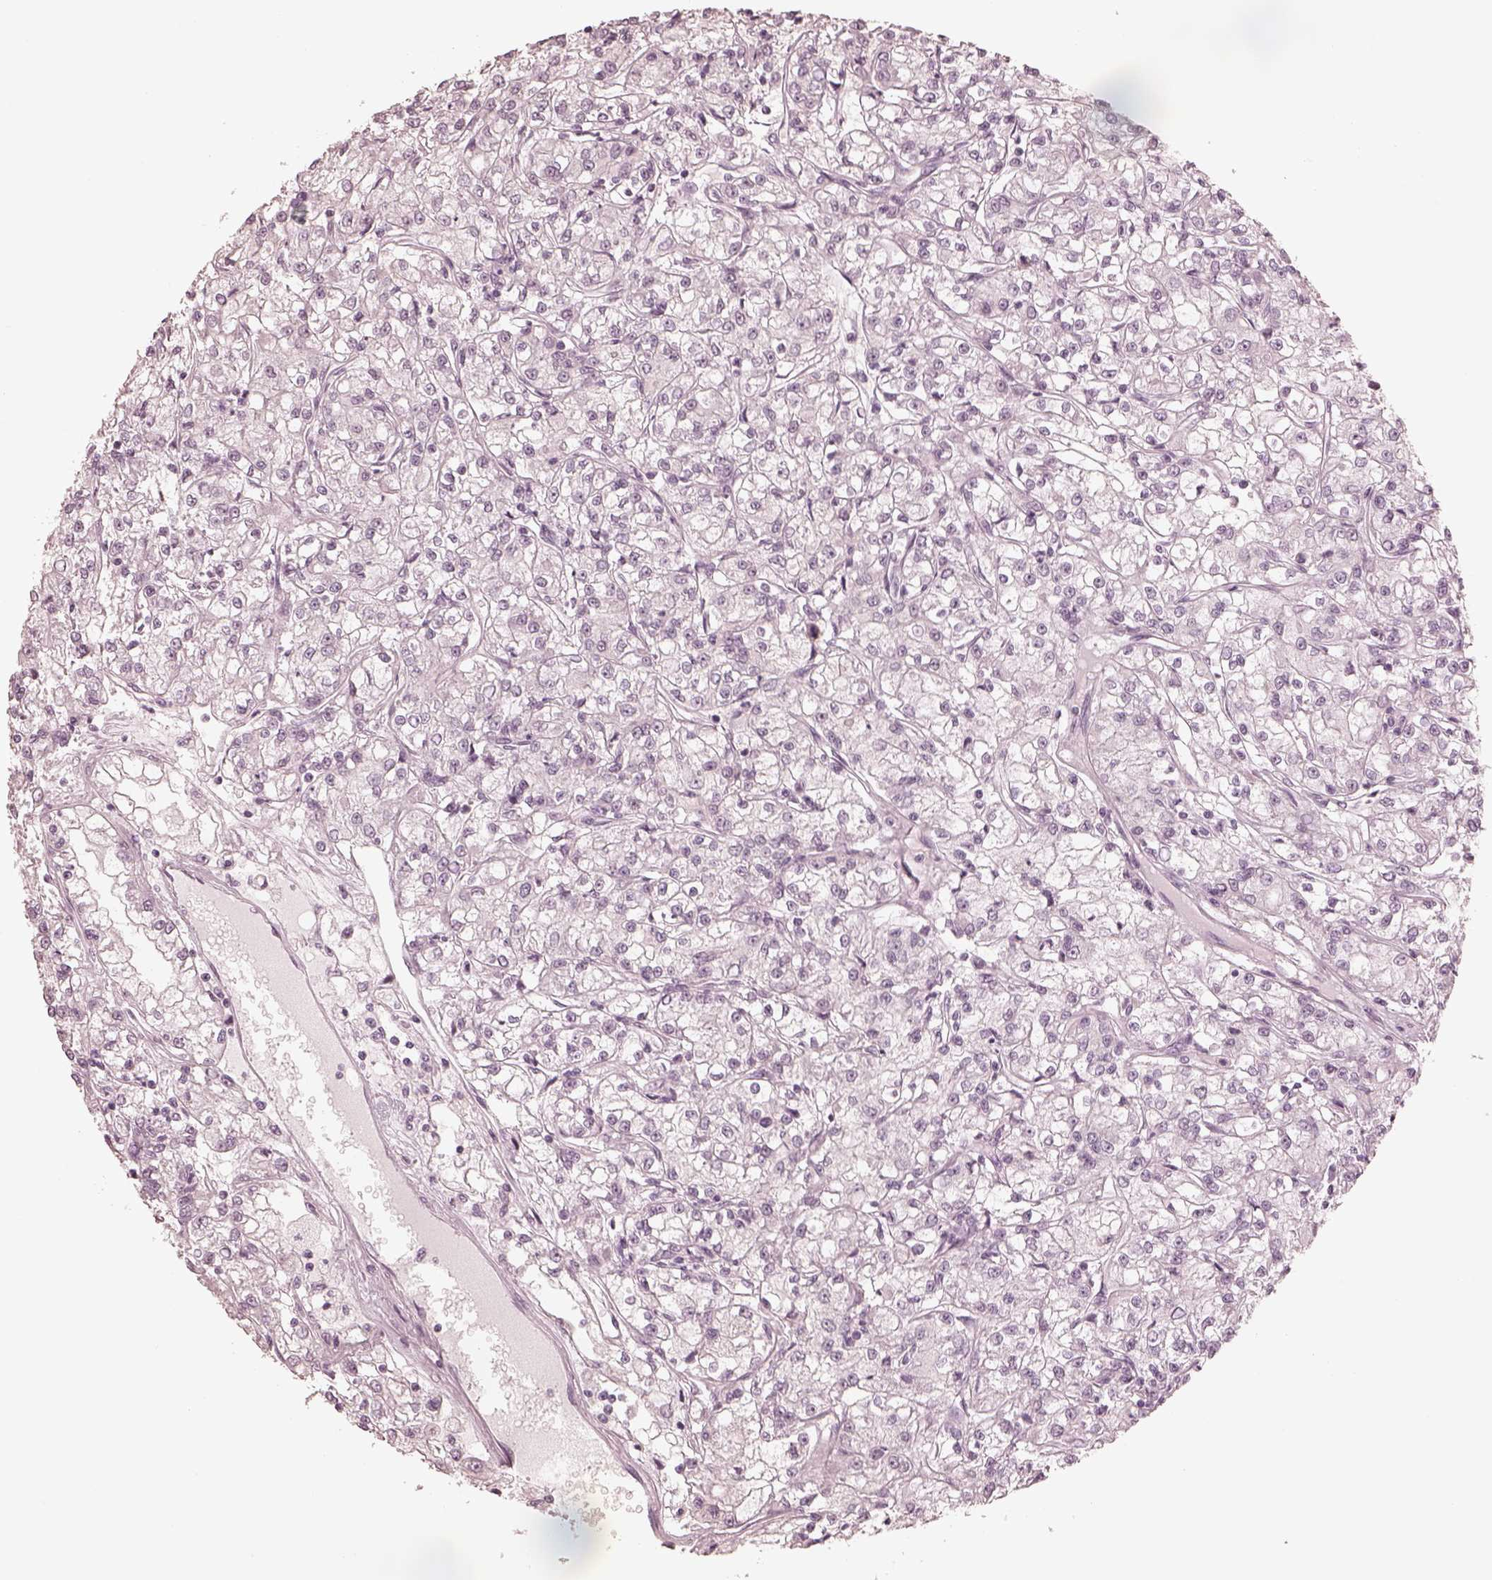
{"staining": {"intensity": "negative", "quantity": "none", "location": "none"}, "tissue": "renal cancer", "cell_type": "Tumor cells", "image_type": "cancer", "snomed": [{"axis": "morphology", "description": "Adenocarcinoma, NOS"}, {"axis": "topography", "description": "Kidney"}], "caption": "Renal cancer (adenocarcinoma) was stained to show a protein in brown. There is no significant staining in tumor cells. (DAB (3,3'-diaminobenzidine) immunohistochemistry visualized using brightfield microscopy, high magnification).", "gene": "CALR3", "patient": {"sex": "female", "age": 59}}